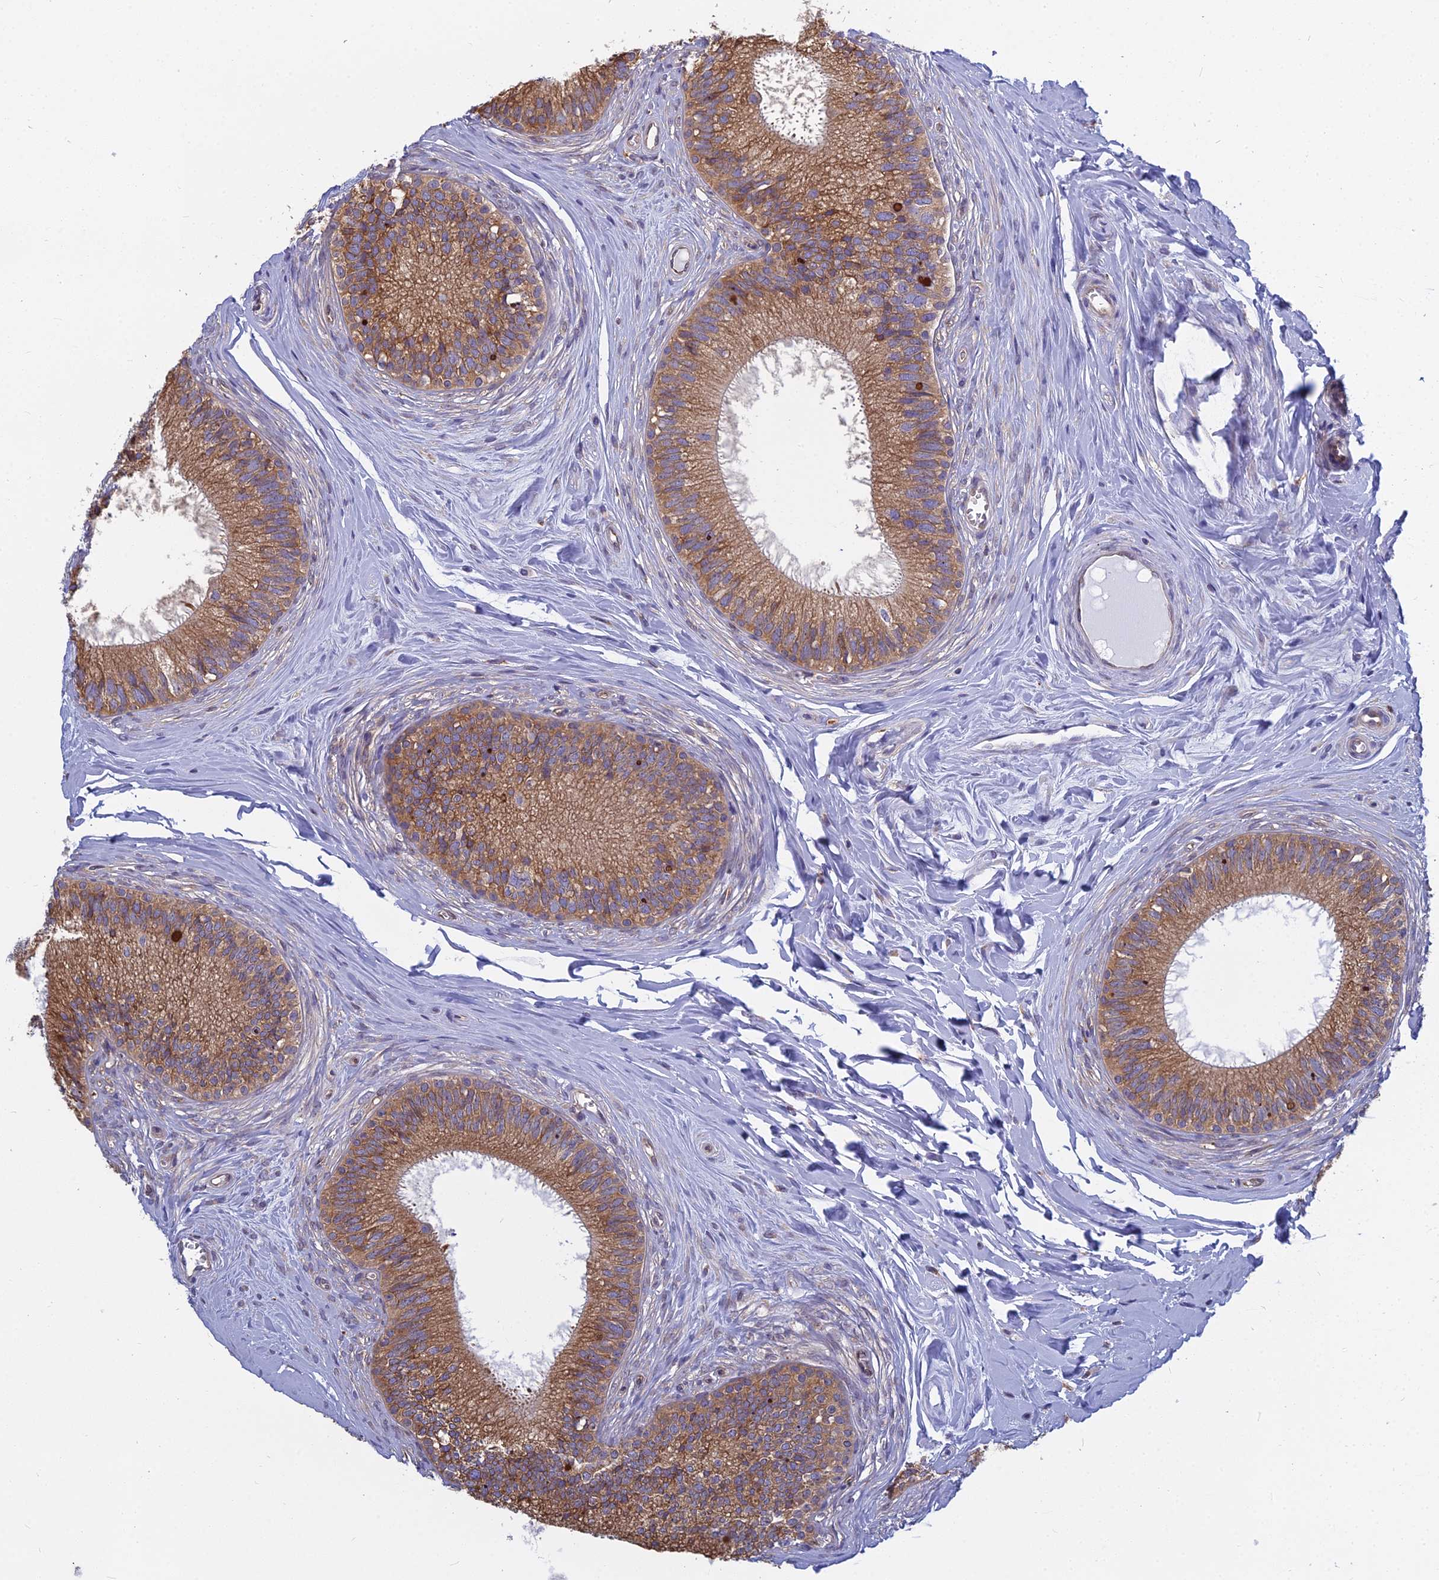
{"staining": {"intensity": "moderate", "quantity": ">75%", "location": "cytoplasmic/membranous"}, "tissue": "epididymis", "cell_type": "Glandular cells", "image_type": "normal", "snomed": [{"axis": "morphology", "description": "Normal tissue, NOS"}, {"axis": "topography", "description": "Epididymis"}], "caption": "Immunohistochemistry (IHC) of unremarkable epididymis reveals medium levels of moderate cytoplasmic/membranous expression in about >75% of glandular cells.", "gene": "KIAA1143", "patient": {"sex": "male", "age": 33}}